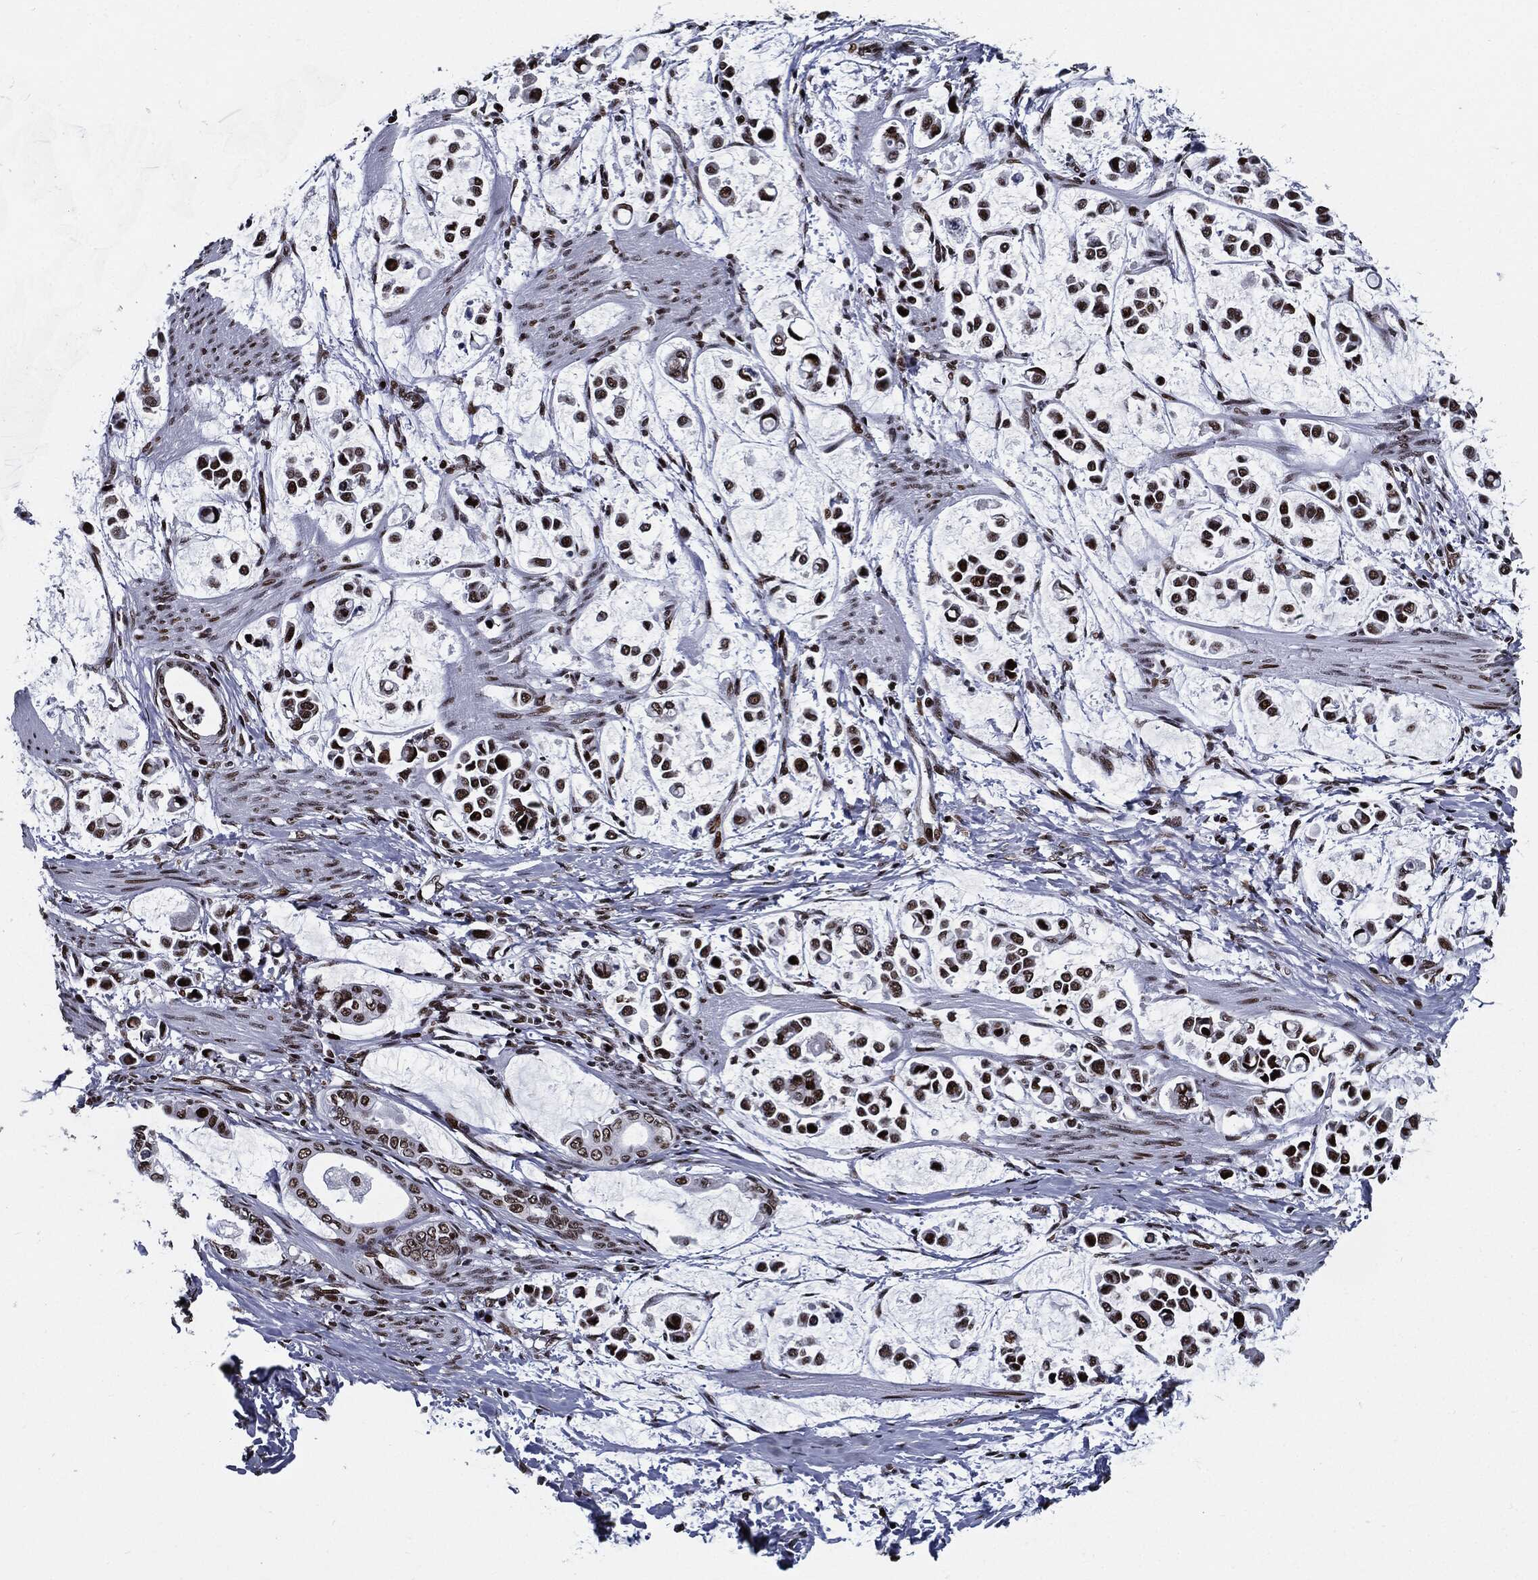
{"staining": {"intensity": "strong", "quantity": ">75%", "location": "nuclear"}, "tissue": "stomach cancer", "cell_type": "Tumor cells", "image_type": "cancer", "snomed": [{"axis": "morphology", "description": "Adenocarcinoma, NOS"}, {"axis": "topography", "description": "Stomach"}], "caption": "Strong nuclear positivity for a protein is seen in approximately >75% of tumor cells of stomach adenocarcinoma using IHC.", "gene": "ZFP91", "patient": {"sex": "male", "age": 82}}